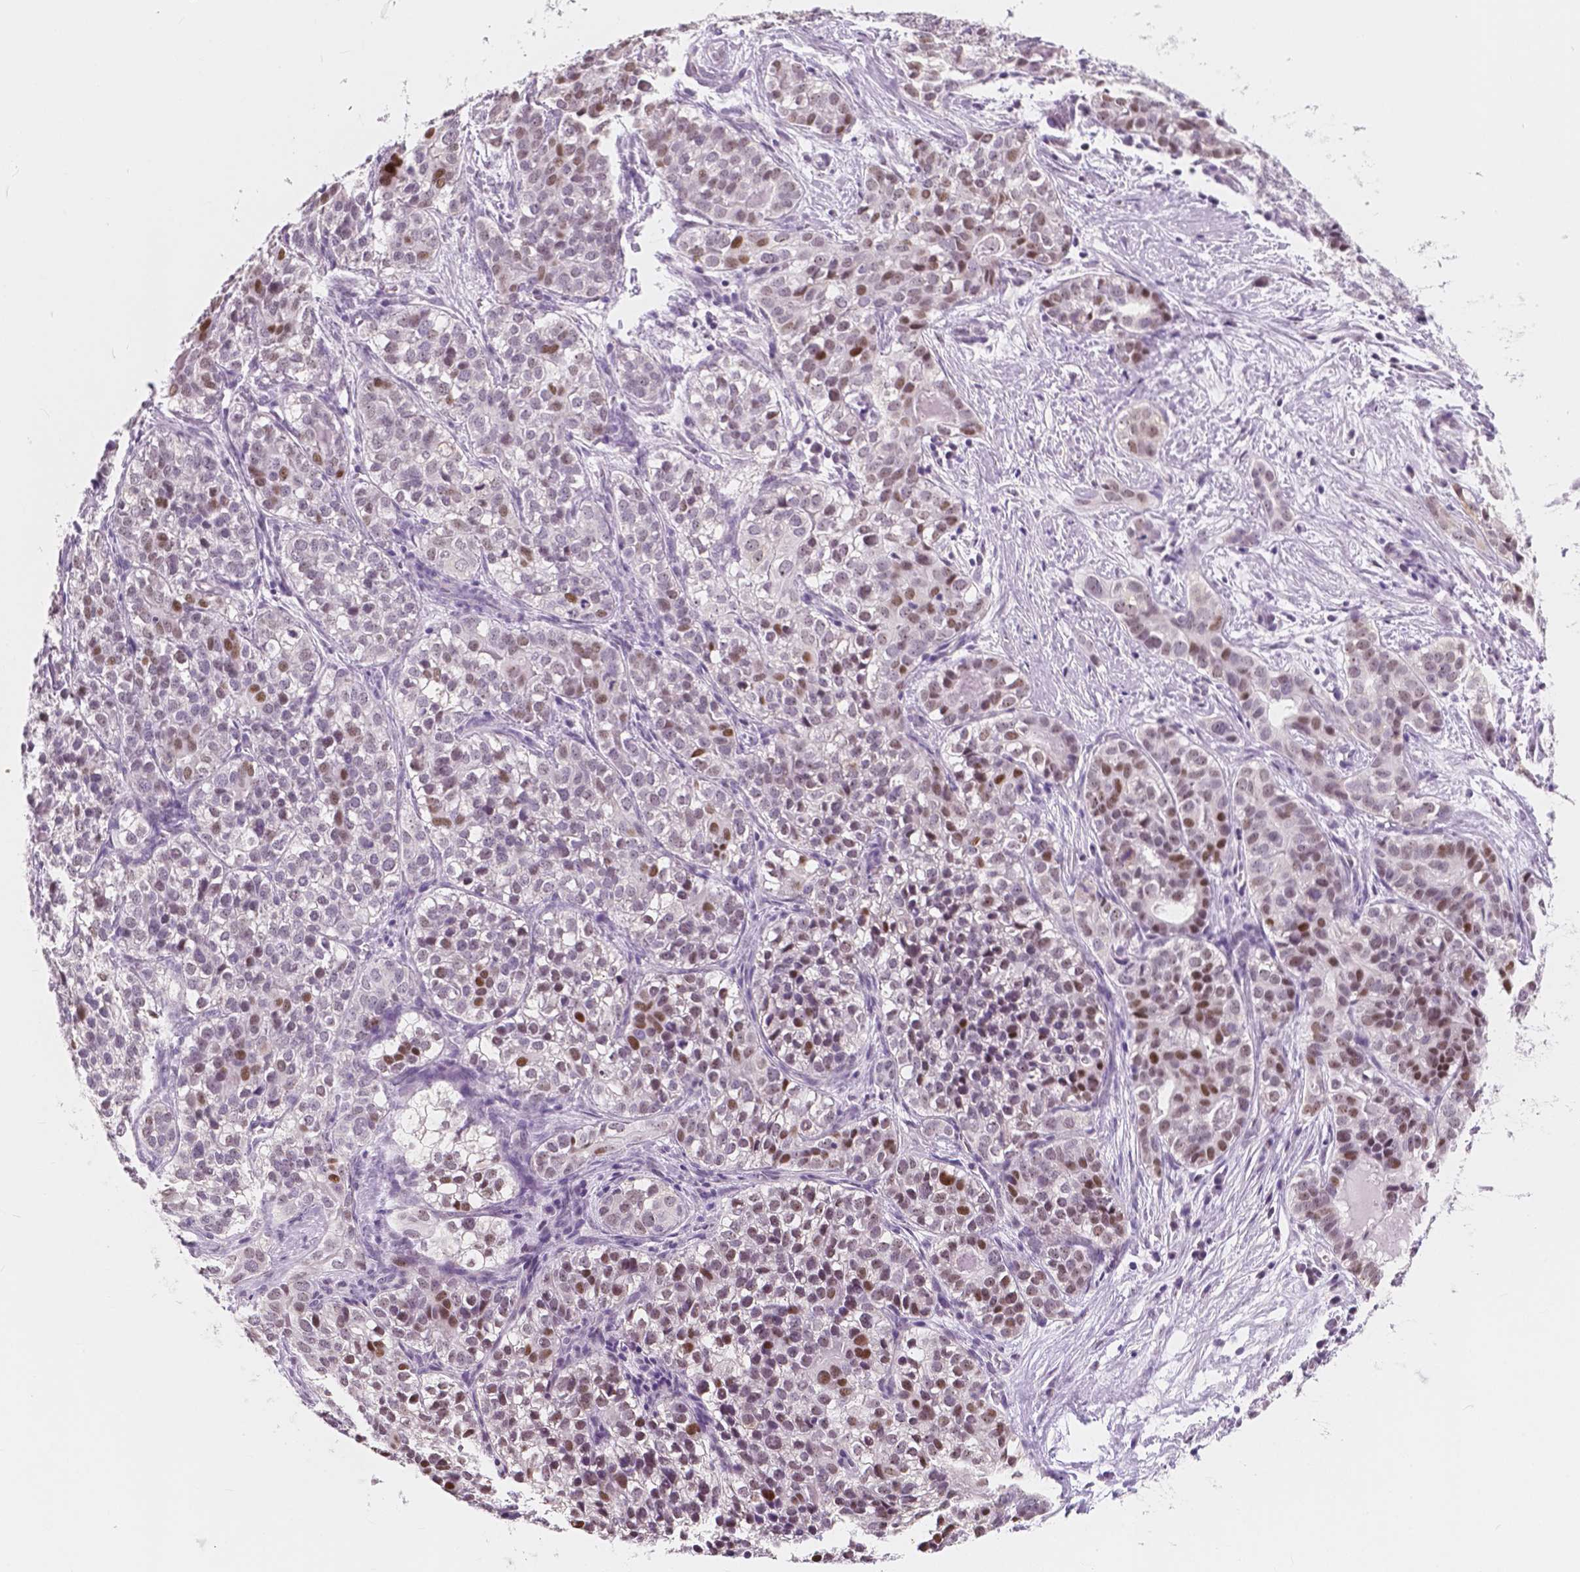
{"staining": {"intensity": "moderate", "quantity": "<25%", "location": "nuclear"}, "tissue": "liver cancer", "cell_type": "Tumor cells", "image_type": "cancer", "snomed": [{"axis": "morphology", "description": "Cholangiocarcinoma"}, {"axis": "topography", "description": "Liver"}], "caption": "Immunohistochemical staining of cholangiocarcinoma (liver) shows low levels of moderate nuclear positivity in approximately <25% of tumor cells.", "gene": "NOLC1", "patient": {"sex": "male", "age": 56}}